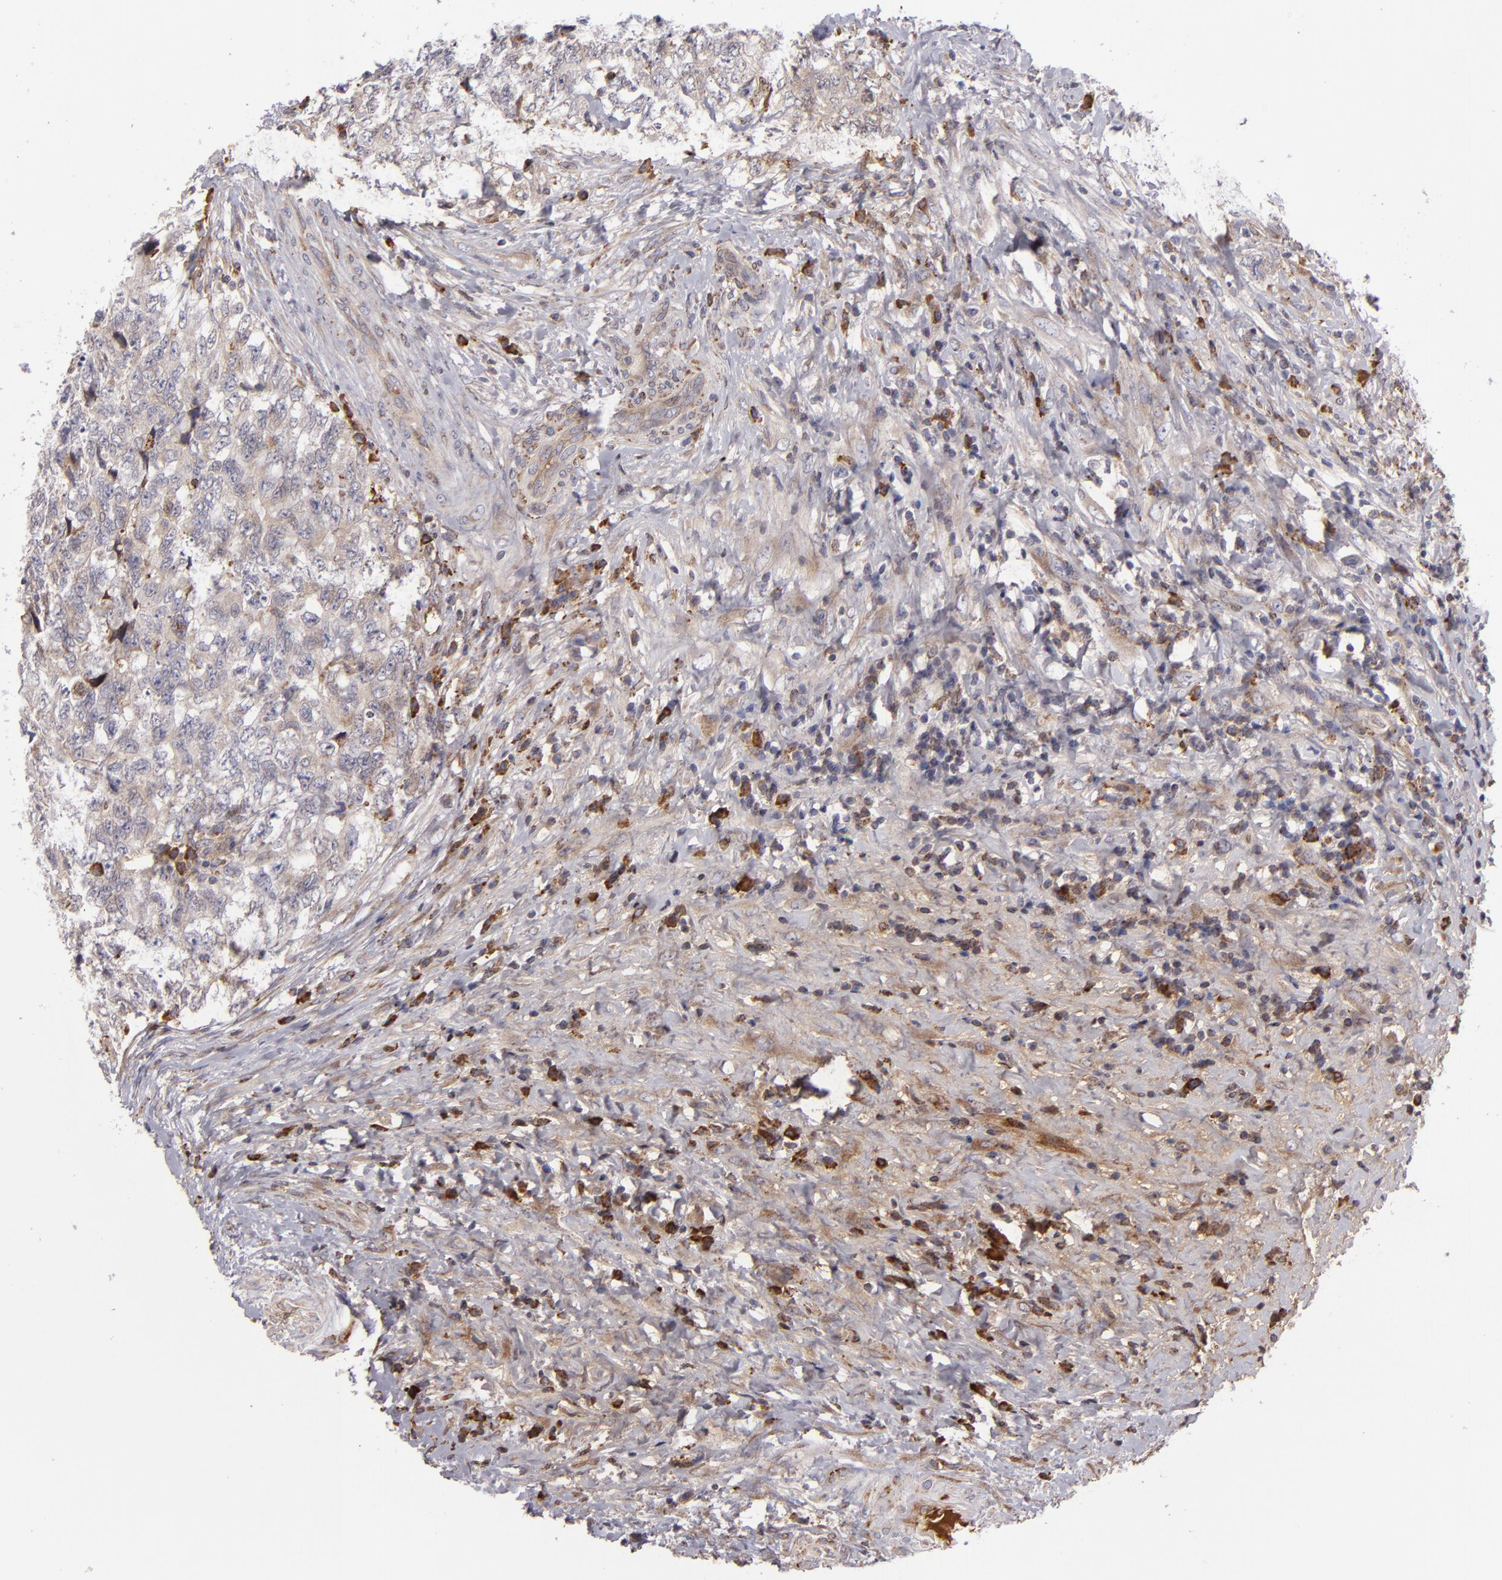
{"staining": {"intensity": "strong", "quantity": ">75%", "location": "cytoplasmic/membranous"}, "tissue": "testis cancer", "cell_type": "Tumor cells", "image_type": "cancer", "snomed": [{"axis": "morphology", "description": "Carcinoma, Embryonal, NOS"}, {"axis": "topography", "description": "Testis"}], "caption": "IHC histopathology image of neoplastic tissue: embryonal carcinoma (testis) stained using immunohistochemistry (IHC) exhibits high levels of strong protein expression localized specifically in the cytoplasmic/membranous of tumor cells, appearing as a cytoplasmic/membranous brown color.", "gene": "CFB", "patient": {"sex": "male", "age": 31}}